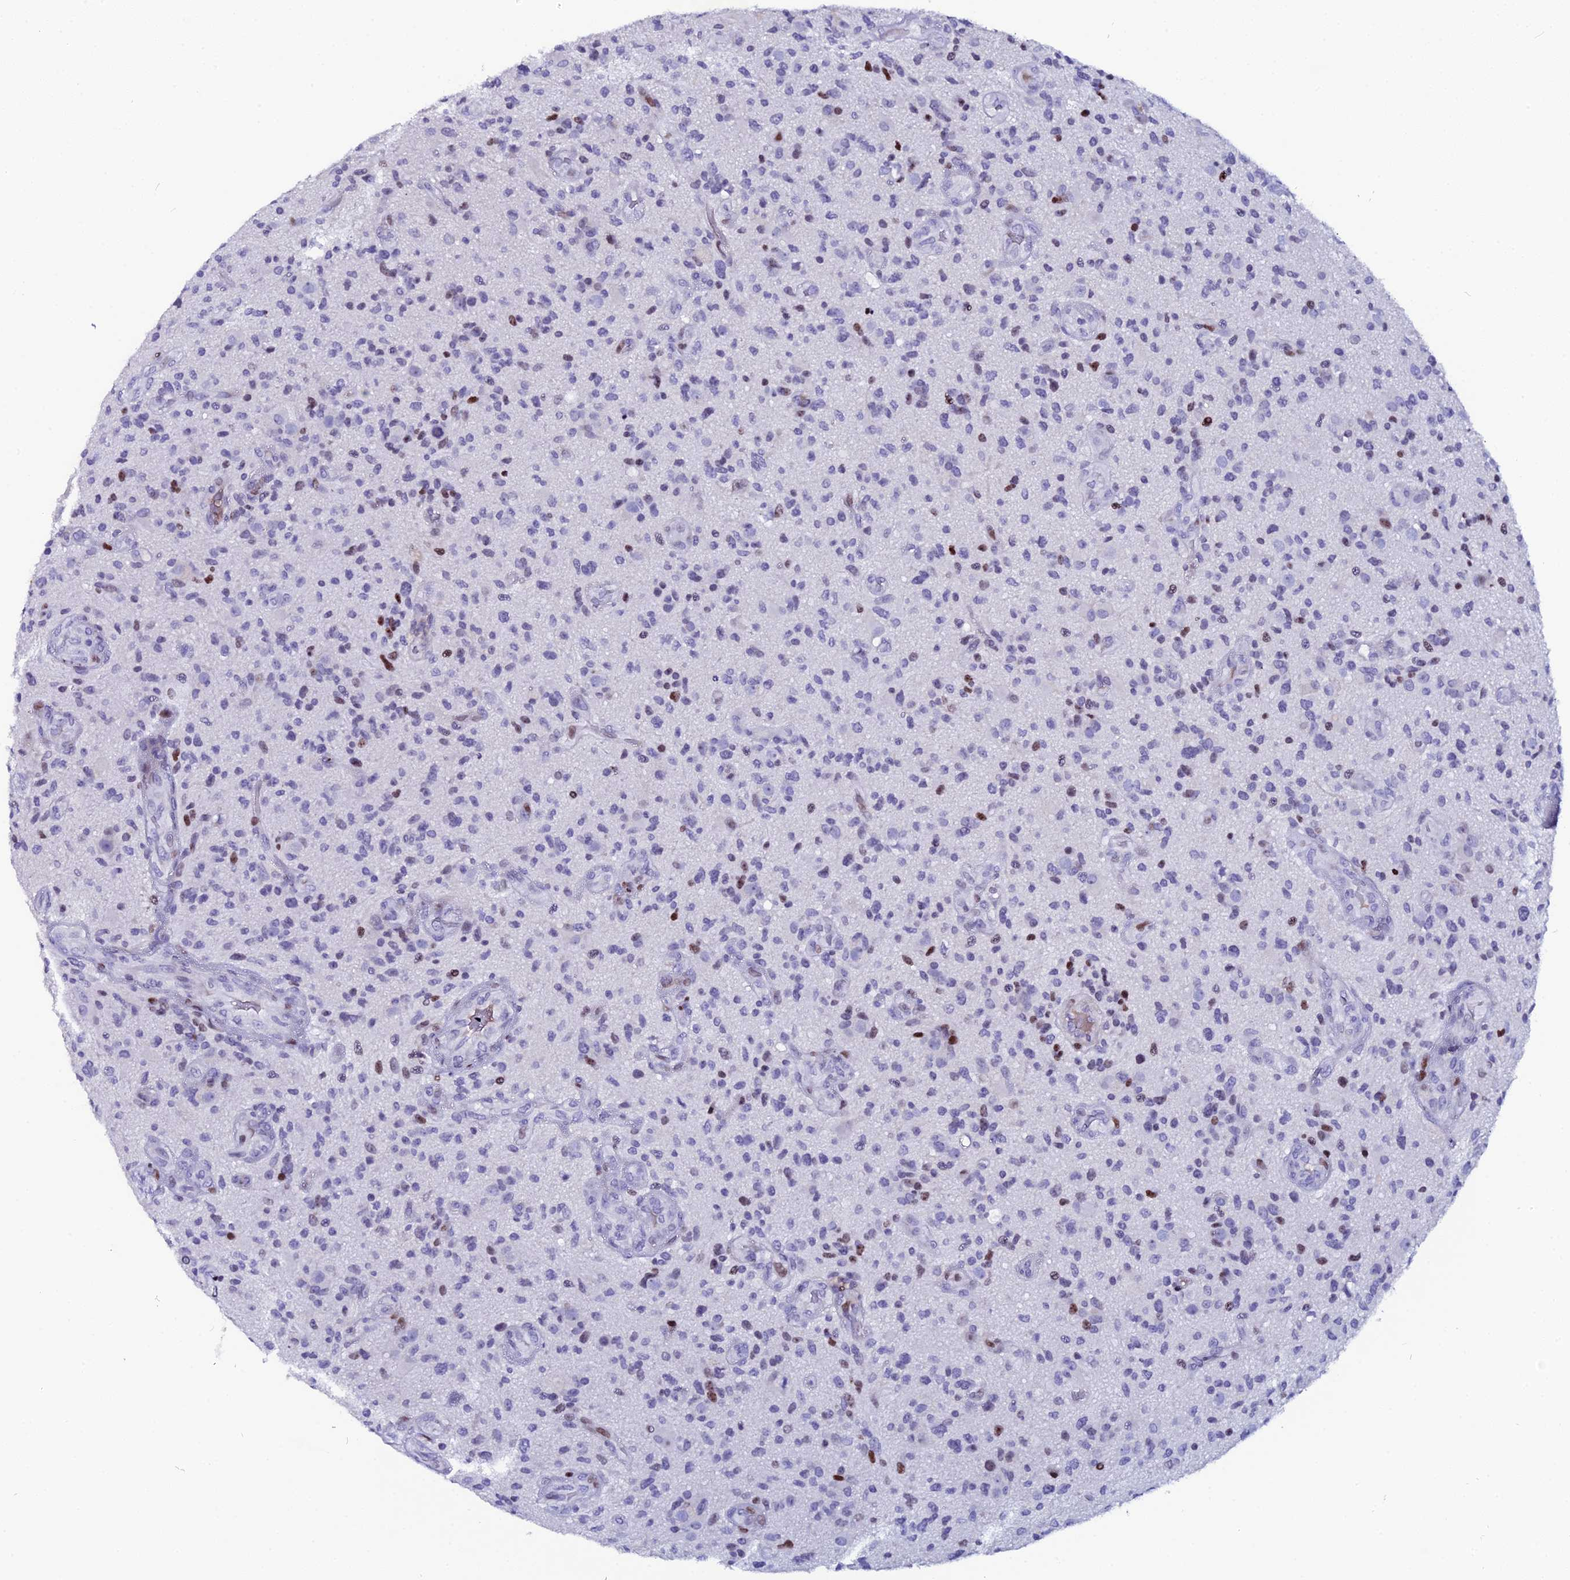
{"staining": {"intensity": "moderate", "quantity": "<25%", "location": "nuclear"}, "tissue": "glioma", "cell_type": "Tumor cells", "image_type": "cancer", "snomed": [{"axis": "morphology", "description": "Glioma, malignant, High grade"}, {"axis": "topography", "description": "Brain"}], "caption": "High-magnification brightfield microscopy of malignant glioma (high-grade) stained with DAB (brown) and counterstained with hematoxylin (blue). tumor cells exhibit moderate nuclear staining is identified in about<25% of cells.", "gene": "MYNN", "patient": {"sex": "male", "age": 47}}